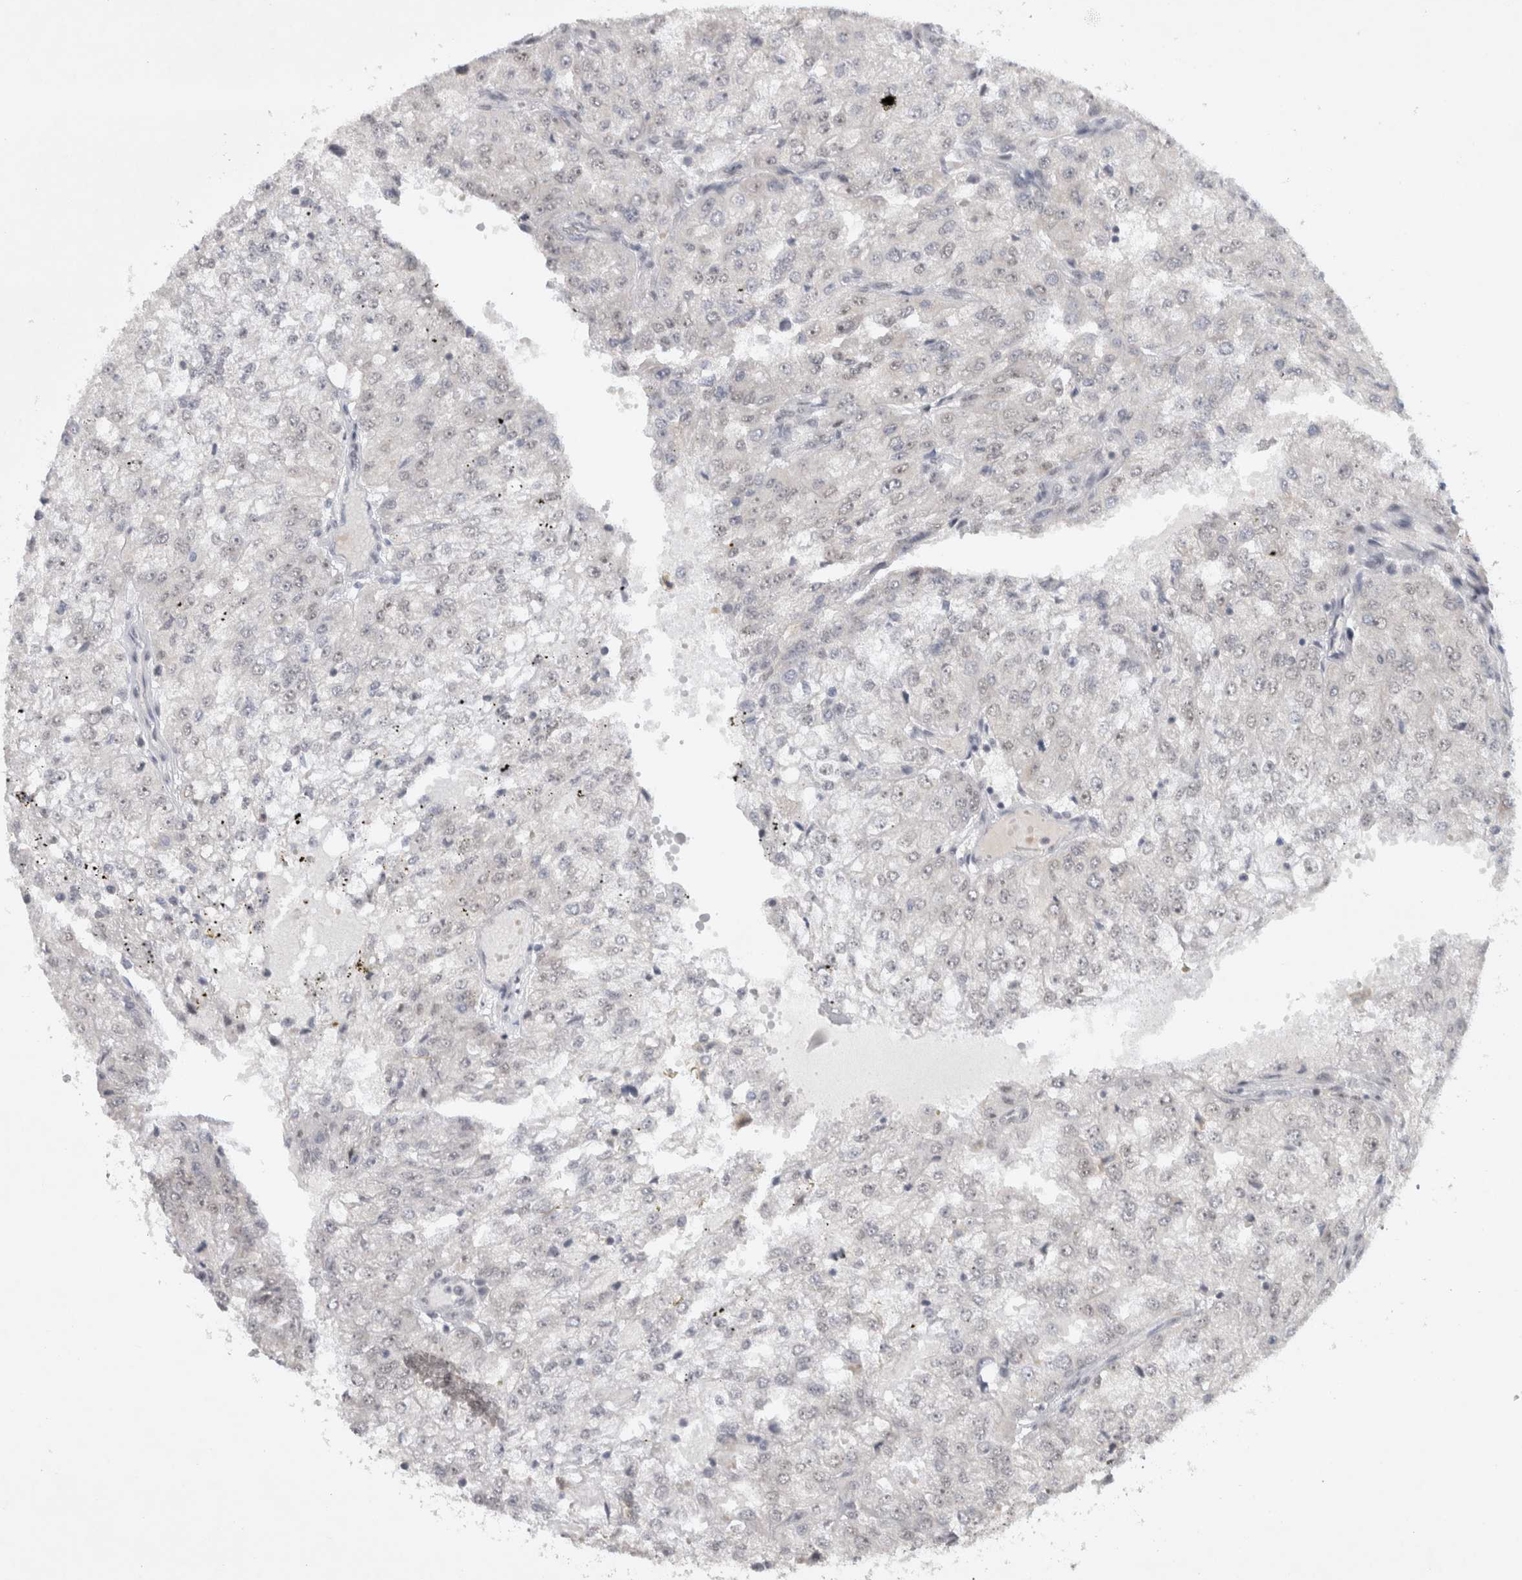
{"staining": {"intensity": "negative", "quantity": "none", "location": "none"}, "tissue": "renal cancer", "cell_type": "Tumor cells", "image_type": "cancer", "snomed": [{"axis": "morphology", "description": "Adenocarcinoma, NOS"}, {"axis": "topography", "description": "Kidney"}], "caption": "High power microscopy image of an immunohistochemistry micrograph of renal adenocarcinoma, revealing no significant staining in tumor cells.", "gene": "HESX1", "patient": {"sex": "female", "age": 54}}